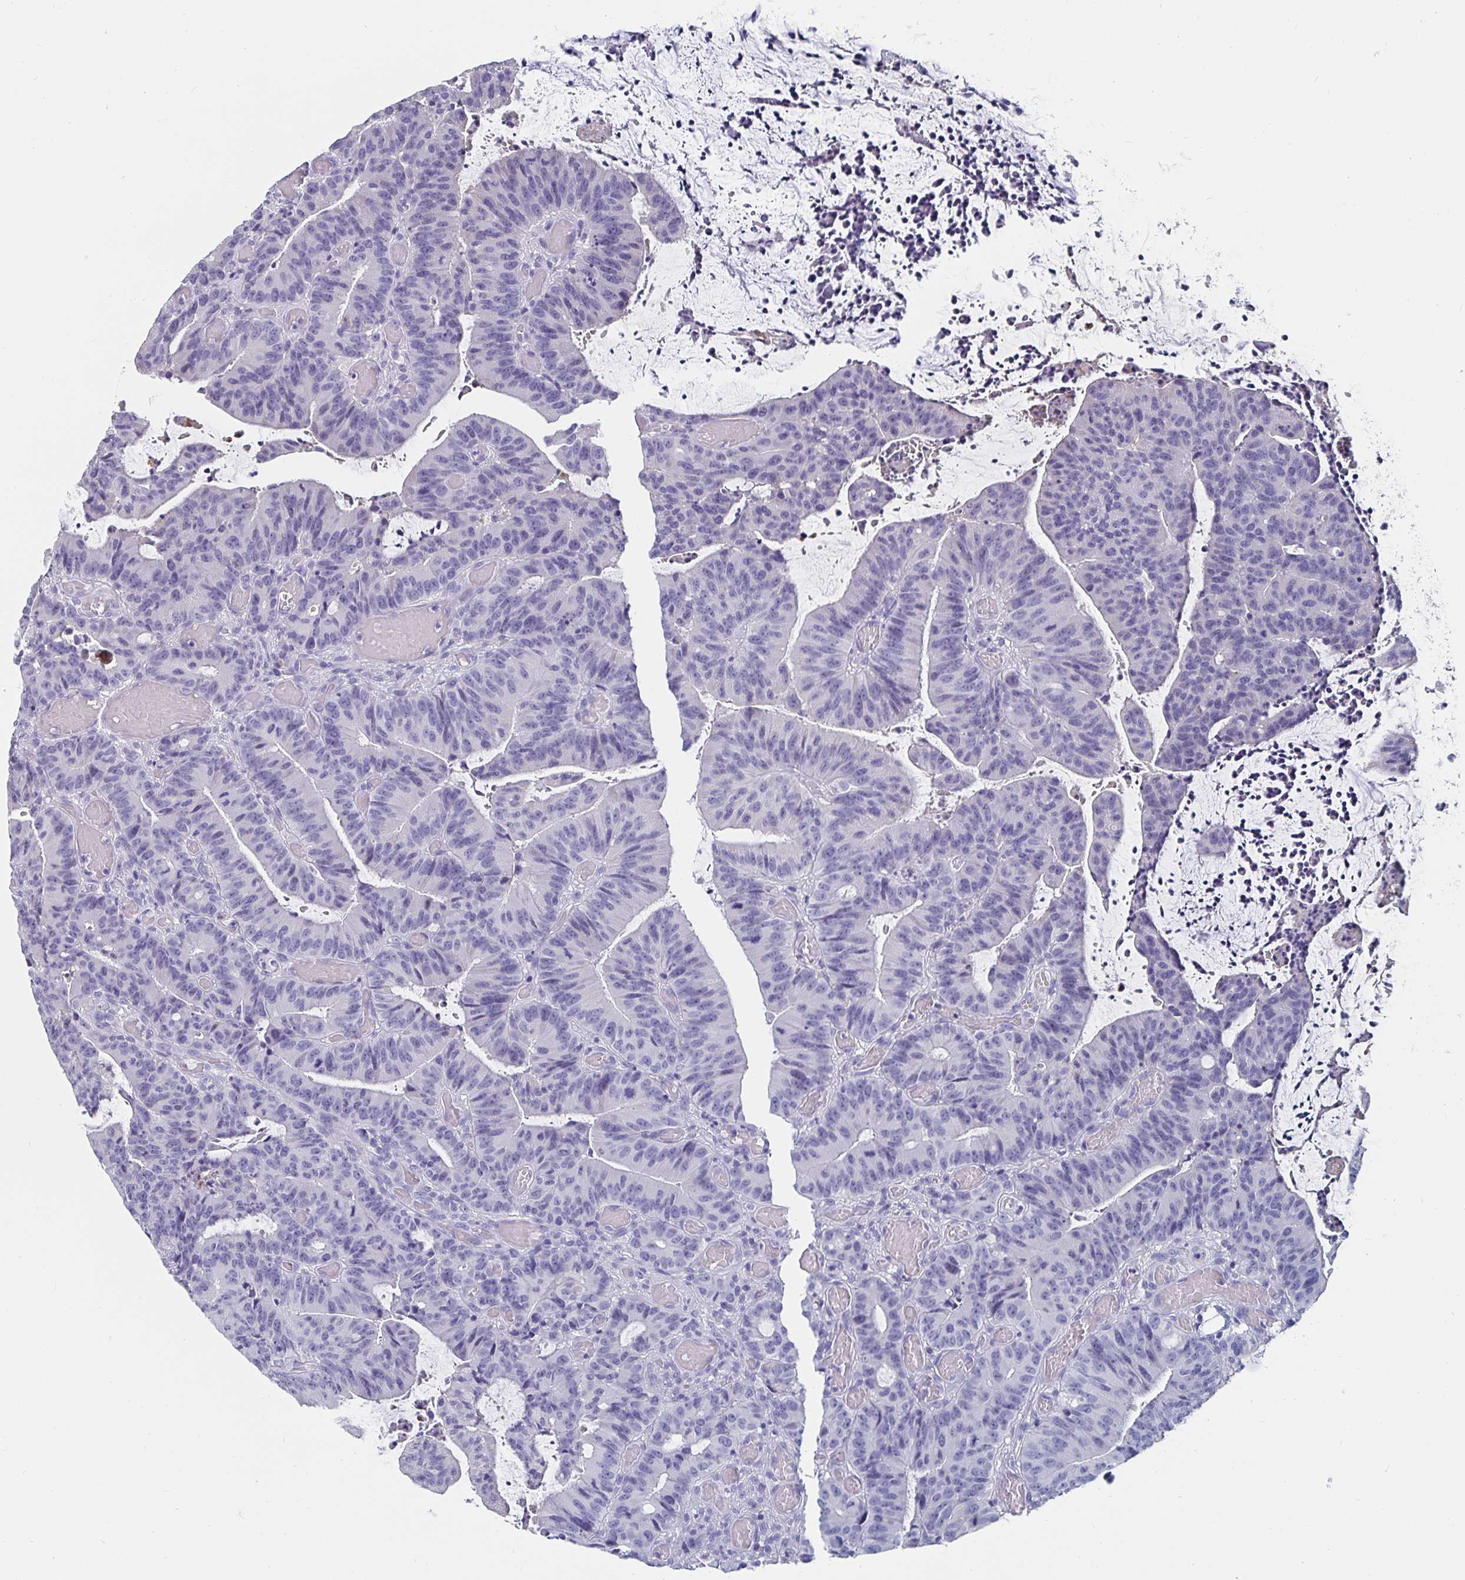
{"staining": {"intensity": "negative", "quantity": "none", "location": "none"}, "tissue": "colorectal cancer", "cell_type": "Tumor cells", "image_type": "cancer", "snomed": [{"axis": "morphology", "description": "Adenocarcinoma, NOS"}, {"axis": "topography", "description": "Colon"}], "caption": "Protein analysis of adenocarcinoma (colorectal) exhibits no significant staining in tumor cells.", "gene": "CFAP69", "patient": {"sex": "female", "age": 78}}